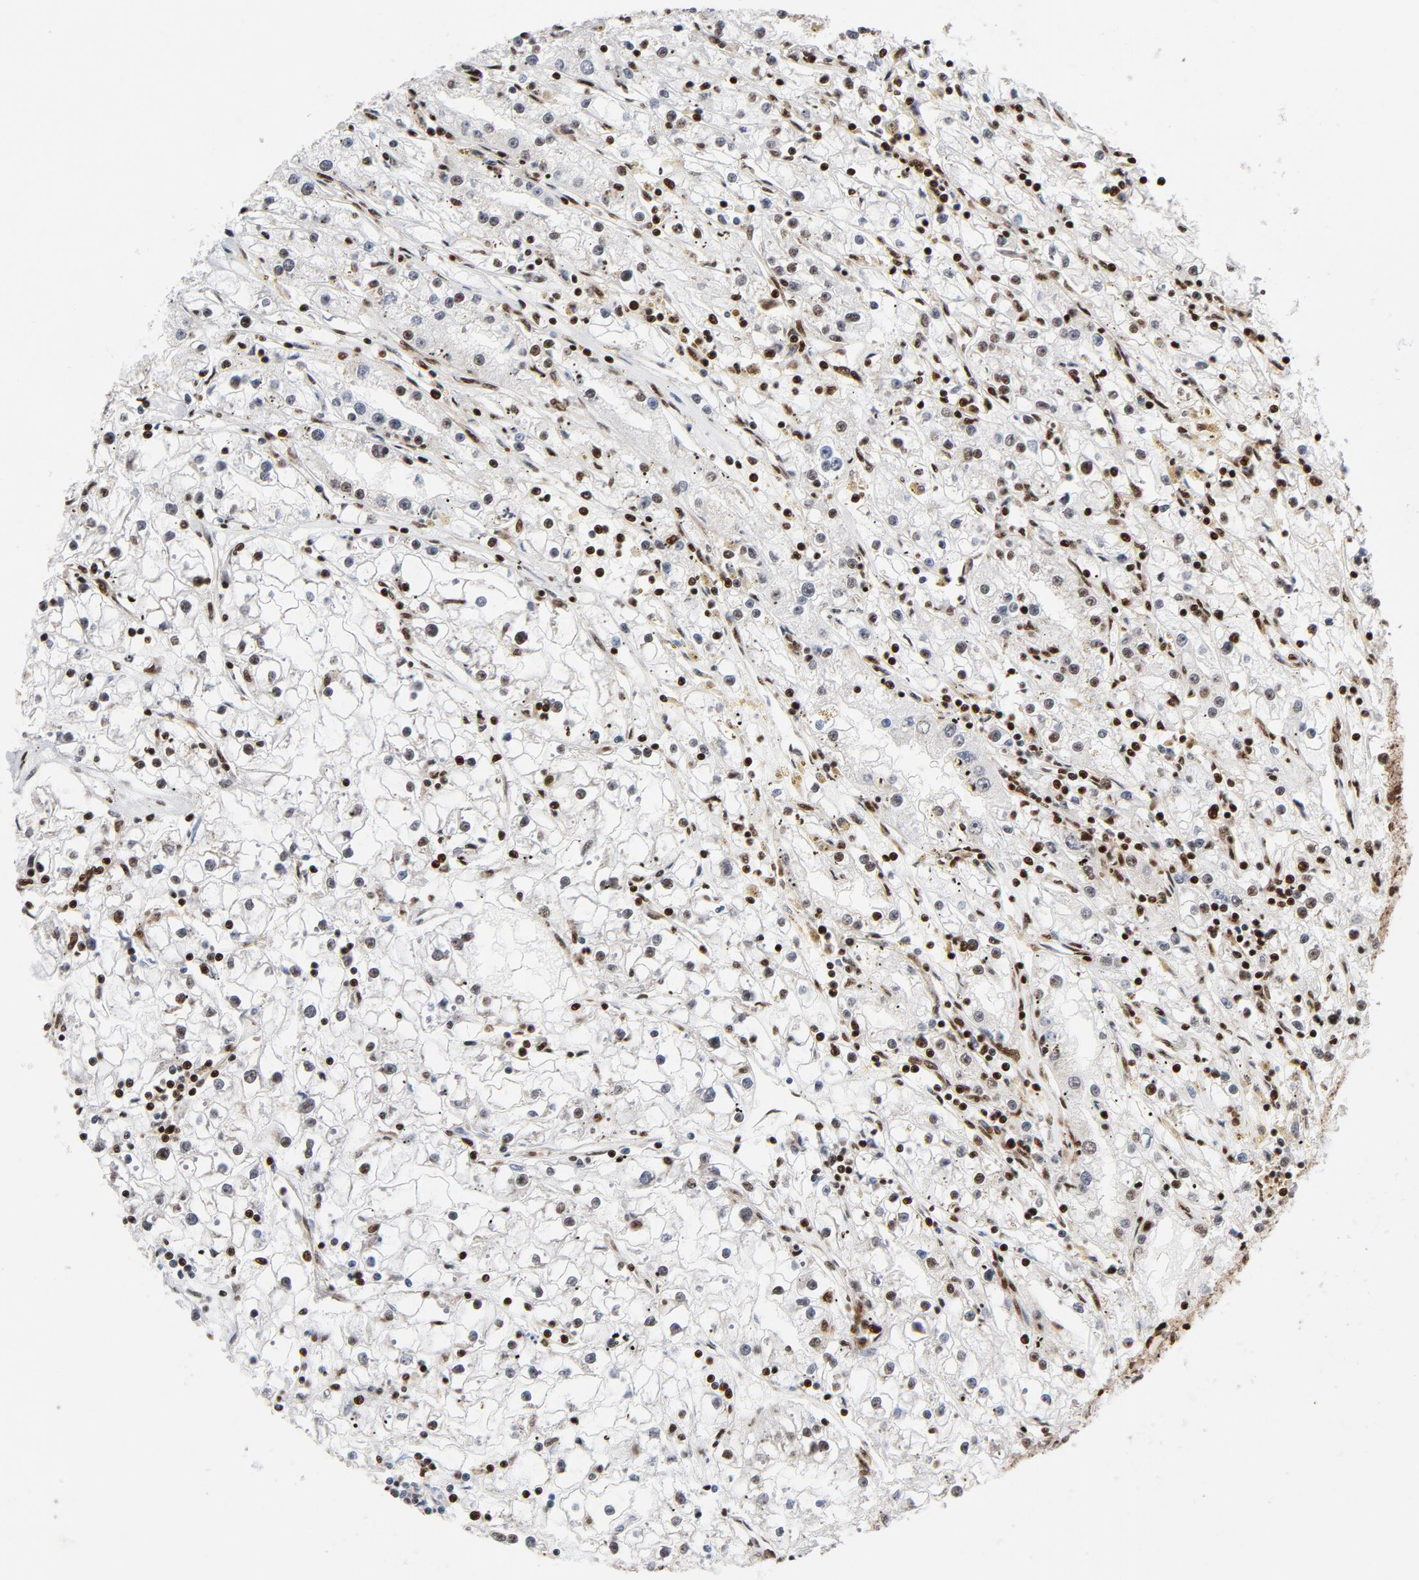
{"staining": {"intensity": "negative", "quantity": "none", "location": "none"}, "tissue": "renal cancer", "cell_type": "Tumor cells", "image_type": "cancer", "snomed": [{"axis": "morphology", "description": "Adenocarcinoma, NOS"}, {"axis": "topography", "description": "Kidney"}], "caption": "Tumor cells show no significant staining in renal cancer (adenocarcinoma). (IHC, brightfield microscopy, high magnification).", "gene": "NFYB", "patient": {"sex": "male", "age": 56}}